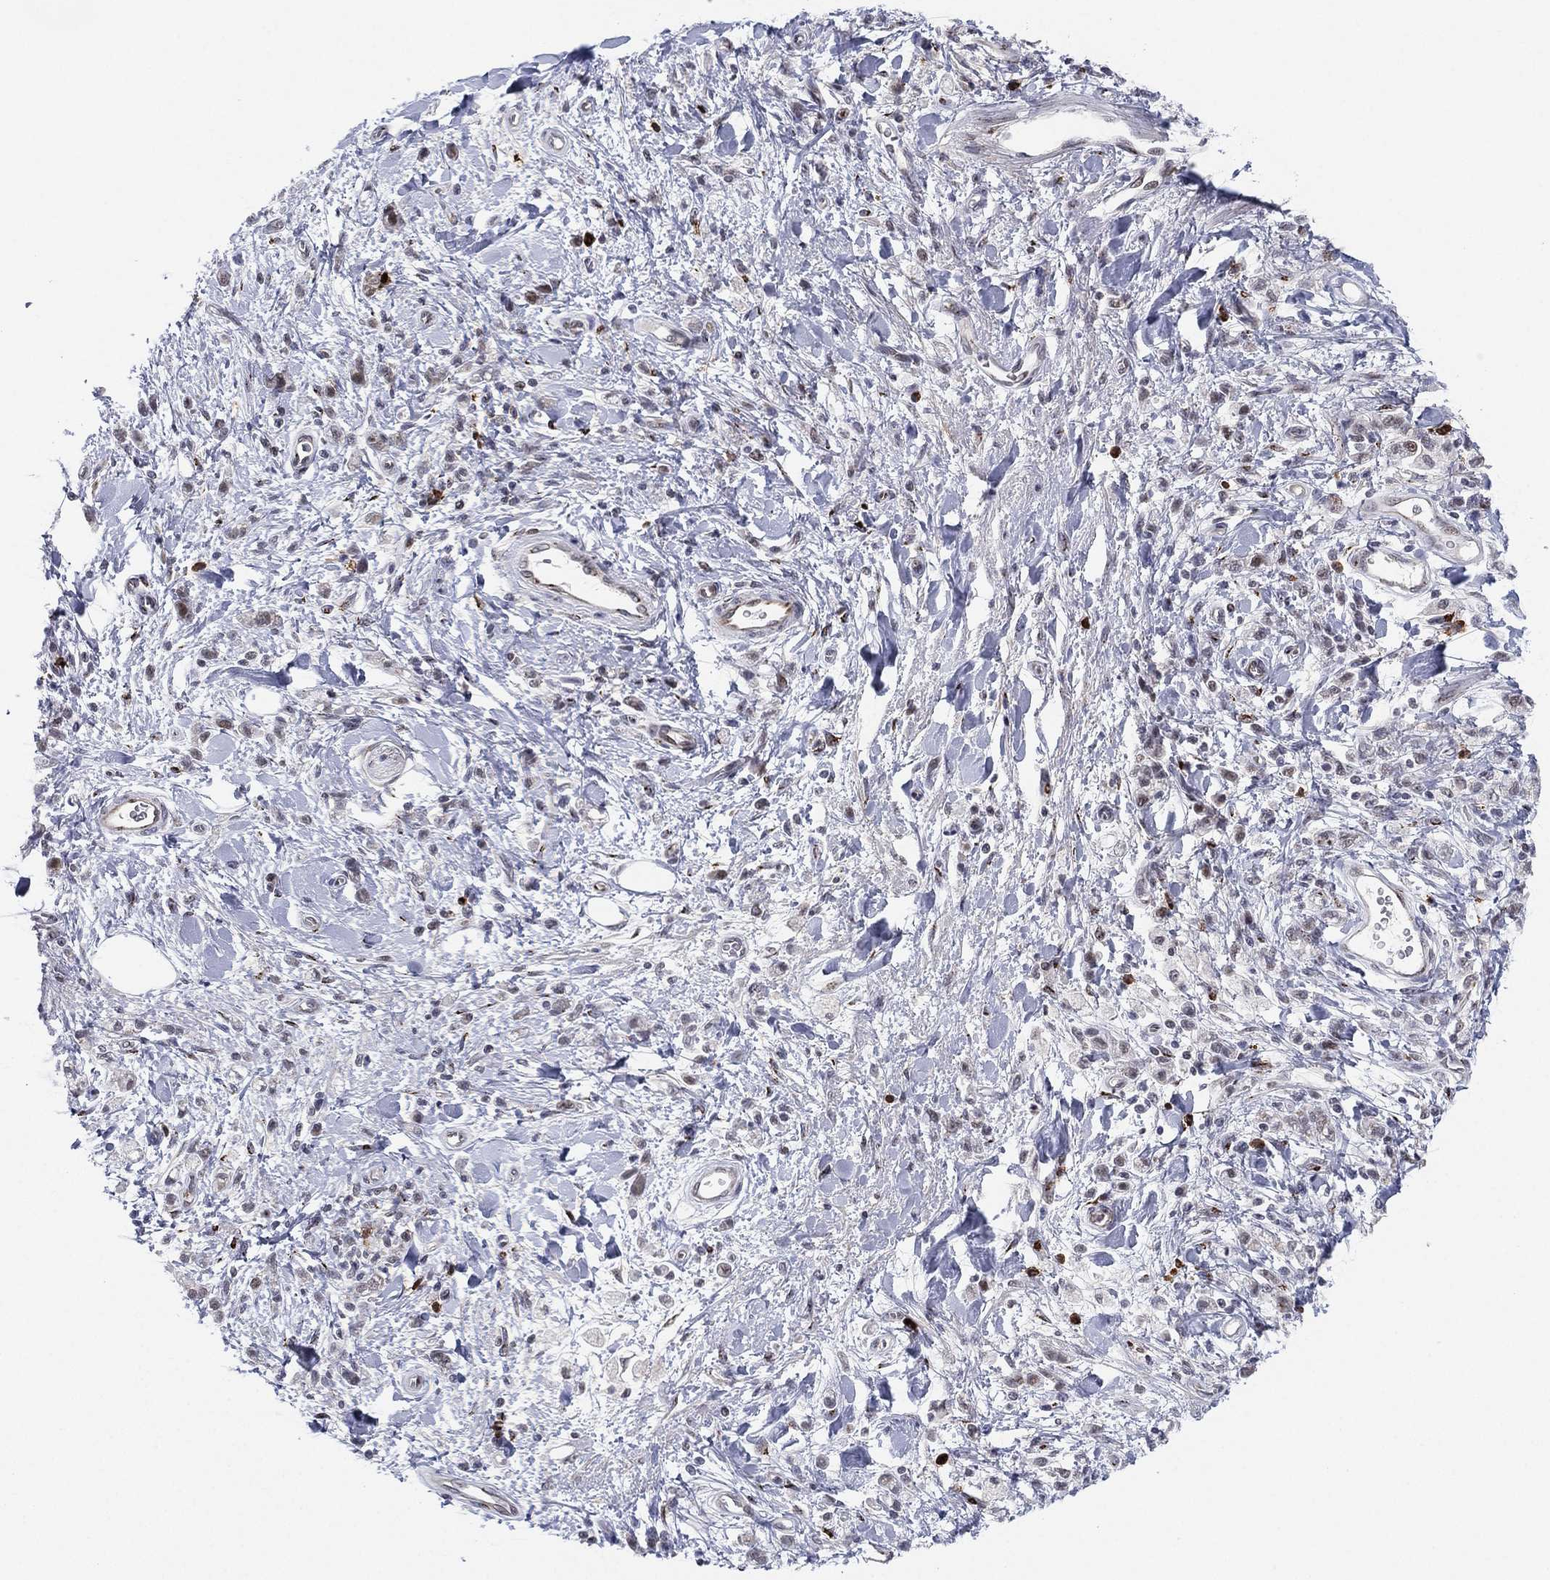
{"staining": {"intensity": "negative", "quantity": "none", "location": "none"}, "tissue": "stomach cancer", "cell_type": "Tumor cells", "image_type": "cancer", "snomed": [{"axis": "morphology", "description": "Adenocarcinoma, NOS"}, {"axis": "topography", "description": "Stomach"}], "caption": "IHC of adenocarcinoma (stomach) shows no positivity in tumor cells.", "gene": "CD177", "patient": {"sex": "male", "age": 77}}